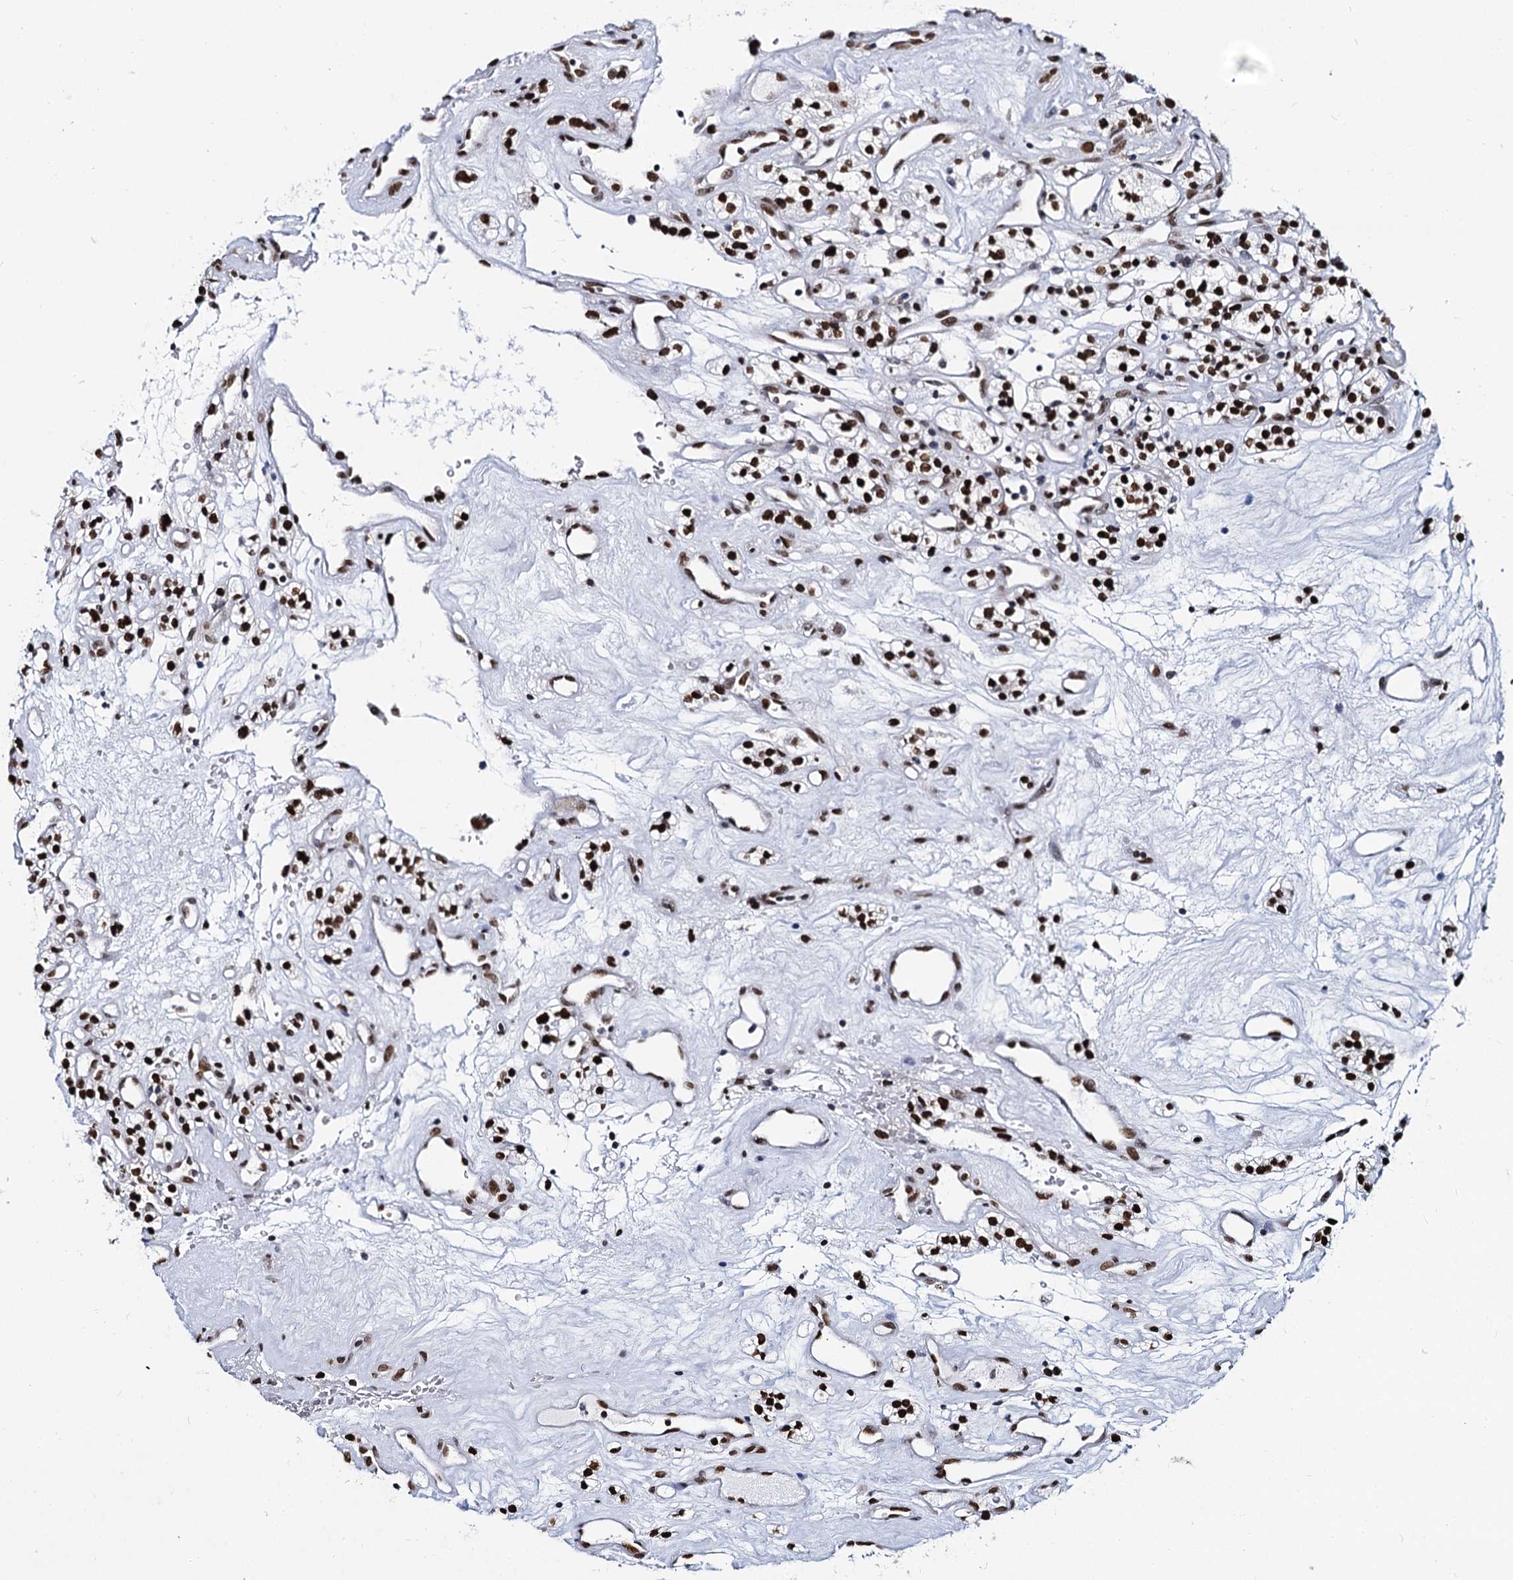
{"staining": {"intensity": "strong", "quantity": ">75%", "location": "nuclear"}, "tissue": "renal cancer", "cell_type": "Tumor cells", "image_type": "cancer", "snomed": [{"axis": "morphology", "description": "Adenocarcinoma, NOS"}, {"axis": "topography", "description": "Kidney"}], "caption": "Approximately >75% of tumor cells in renal cancer (adenocarcinoma) reveal strong nuclear protein staining as visualized by brown immunohistochemical staining.", "gene": "CMAS", "patient": {"sex": "female", "age": 57}}